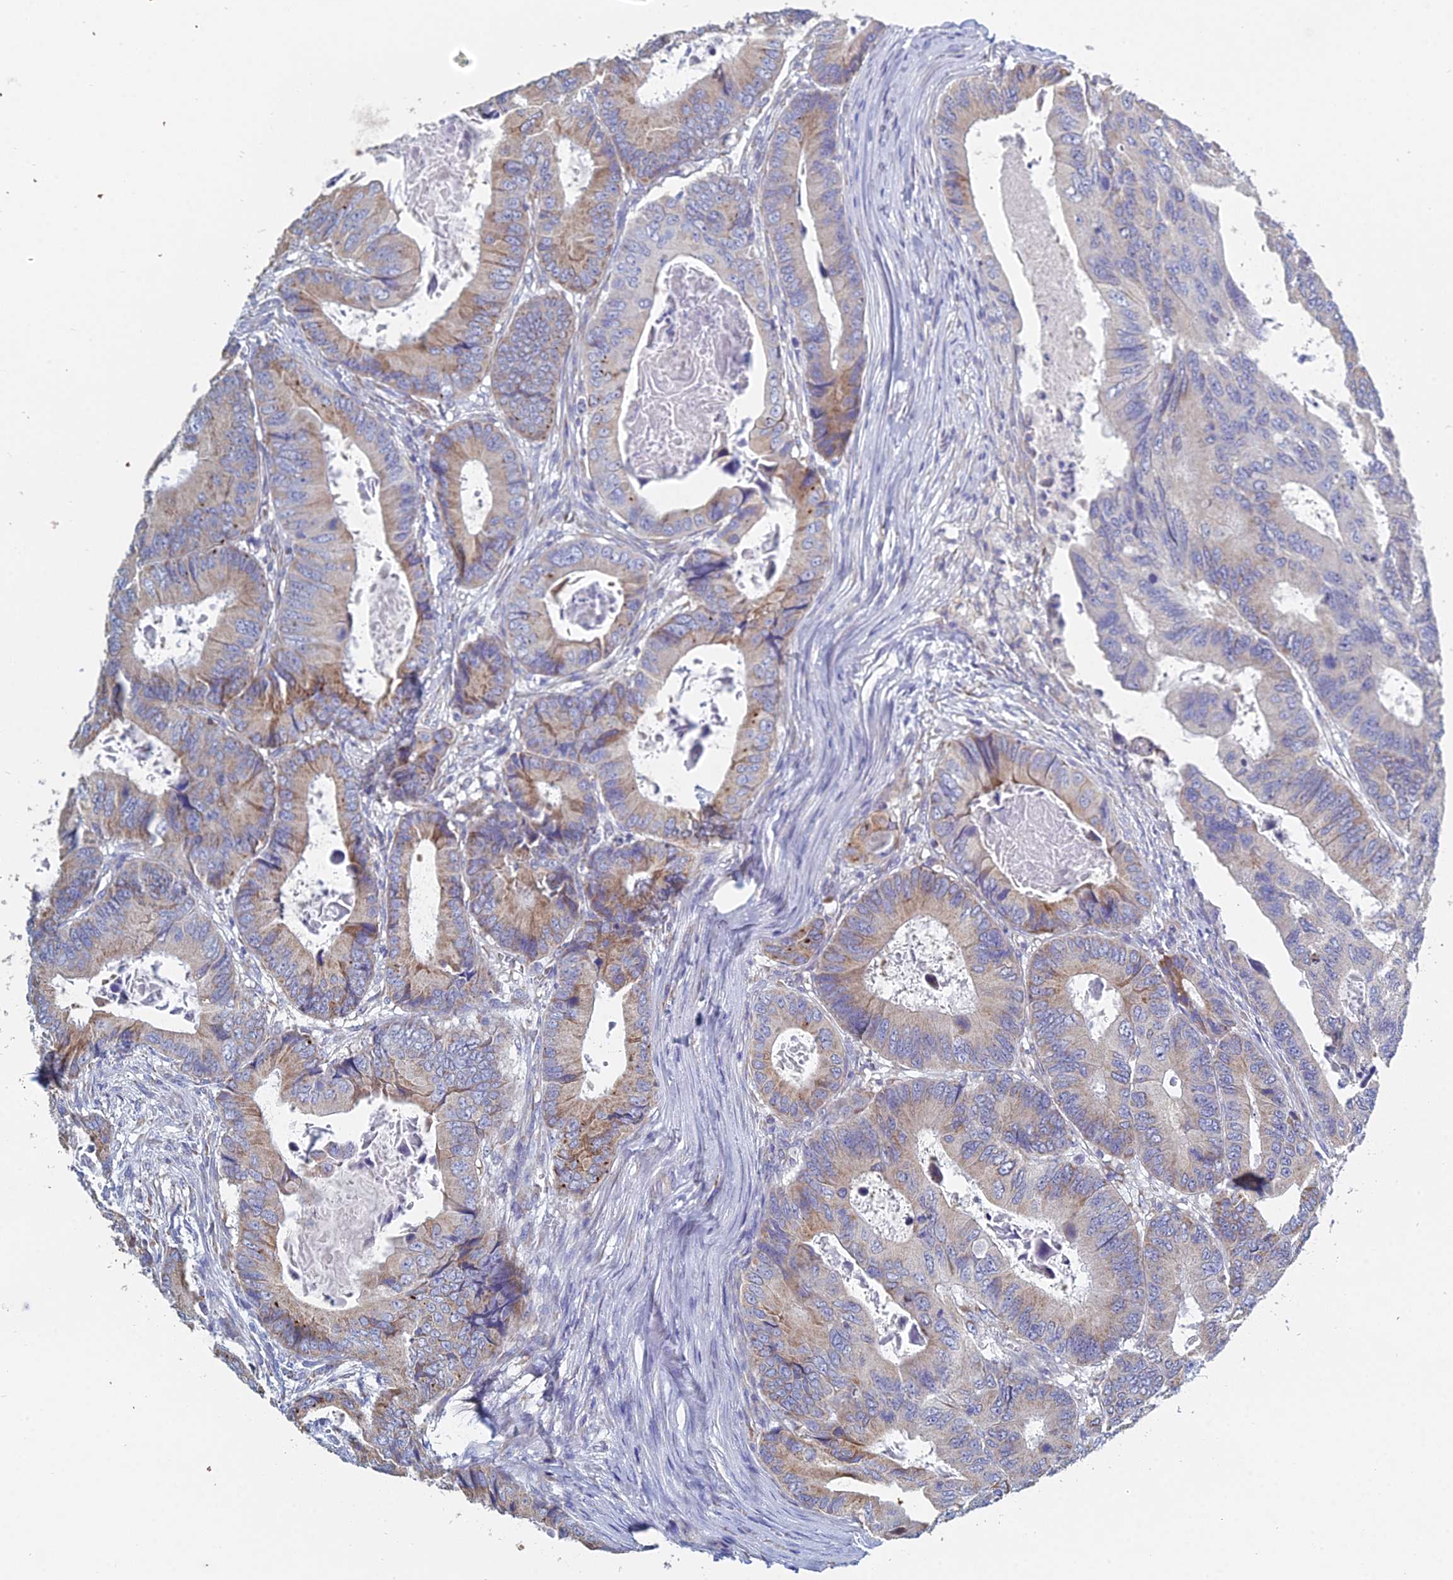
{"staining": {"intensity": "moderate", "quantity": "<25%", "location": "cytoplasmic/membranous"}, "tissue": "colorectal cancer", "cell_type": "Tumor cells", "image_type": "cancer", "snomed": [{"axis": "morphology", "description": "Adenocarcinoma, NOS"}, {"axis": "topography", "description": "Colon"}], "caption": "An IHC photomicrograph of tumor tissue is shown. Protein staining in brown labels moderate cytoplasmic/membranous positivity in adenocarcinoma (colorectal) within tumor cells.", "gene": "CRACR2B", "patient": {"sex": "male", "age": 85}}